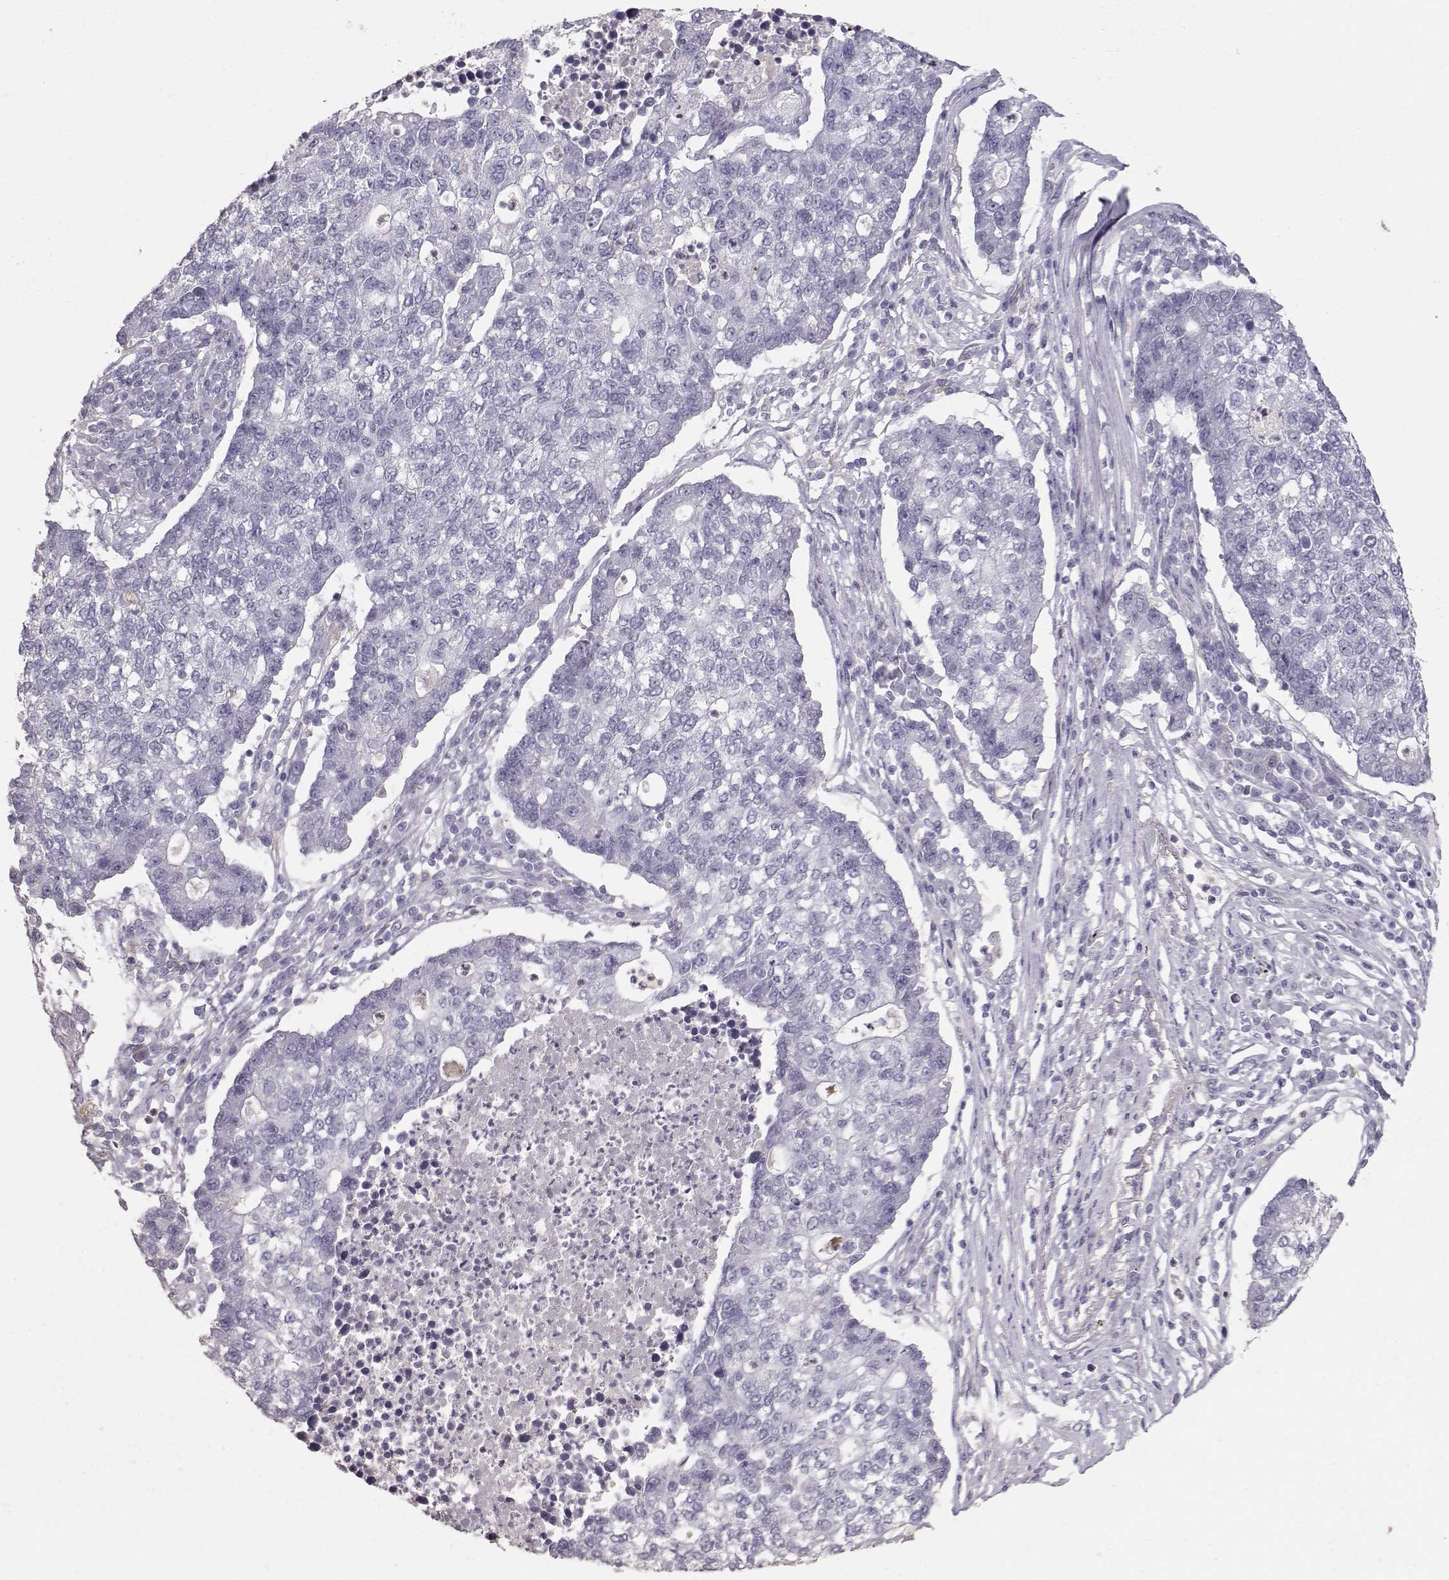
{"staining": {"intensity": "negative", "quantity": "none", "location": "none"}, "tissue": "lung cancer", "cell_type": "Tumor cells", "image_type": "cancer", "snomed": [{"axis": "morphology", "description": "Adenocarcinoma, NOS"}, {"axis": "topography", "description": "Lung"}], "caption": "Immunohistochemistry (IHC) micrograph of neoplastic tissue: human lung cancer stained with DAB (3,3'-diaminobenzidine) demonstrates no significant protein positivity in tumor cells. Nuclei are stained in blue.", "gene": "POU1F1", "patient": {"sex": "male", "age": 57}}